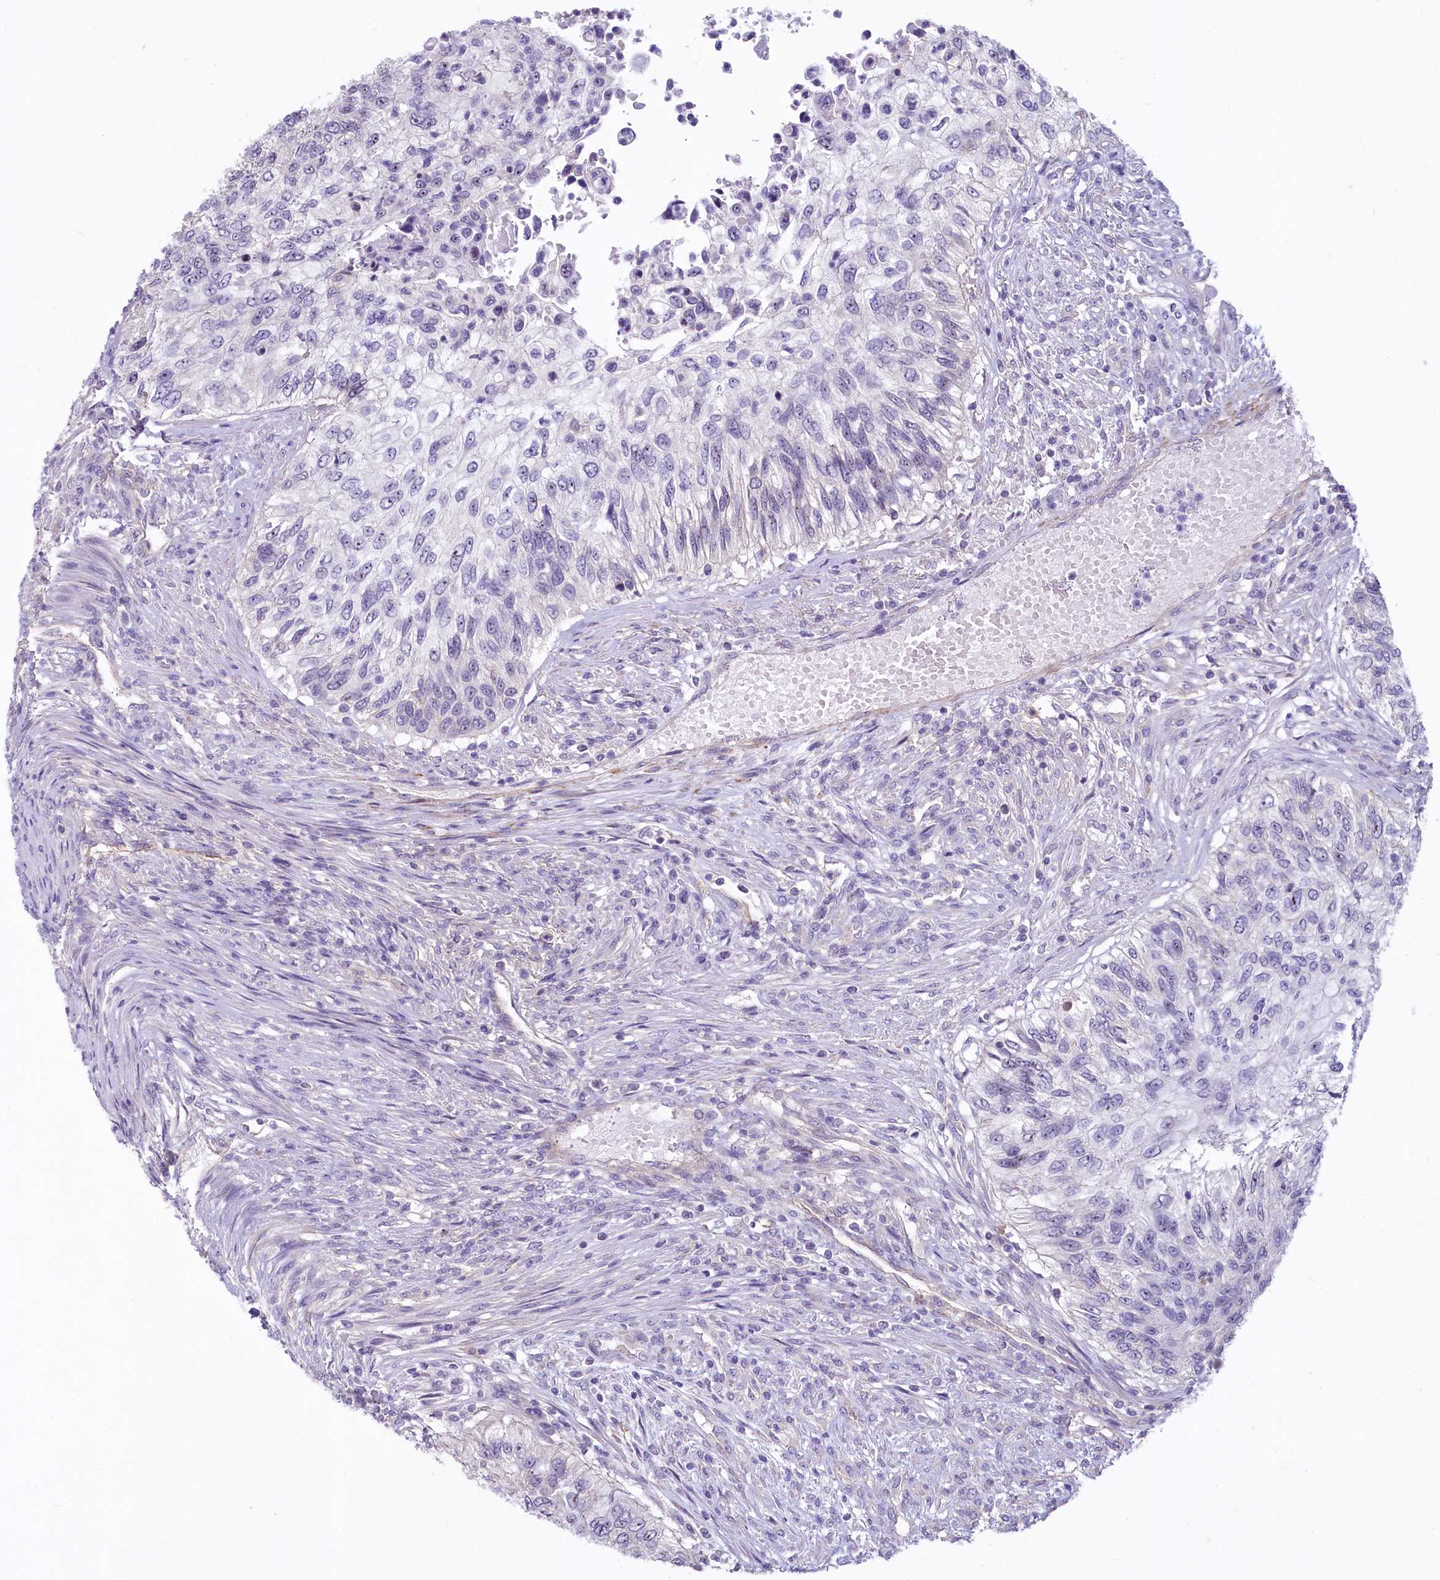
{"staining": {"intensity": "negative", "quantity": "none", "location": "none"}, "tissue": "urothelial cancer", "cell_type": "Tumor cells", "image_type": "cancer", "snomed": [{"axis": "morphology", "description": "Urothelial carcinoma, High grade"}, {"axis": "topography", "description": "Urinary bladder"}], "caption": "The micrograph exhibits no staining of tumor cells in high-grade urothelial carcinoma. Brightfield microscopy of IHC stained with DAB (3,3'-diaminobenzidine) (brown) and hematoxylin (blue), captured at high magnification.", "gene": "PROCR", "patient": {"sex": "female", "age": 60}}